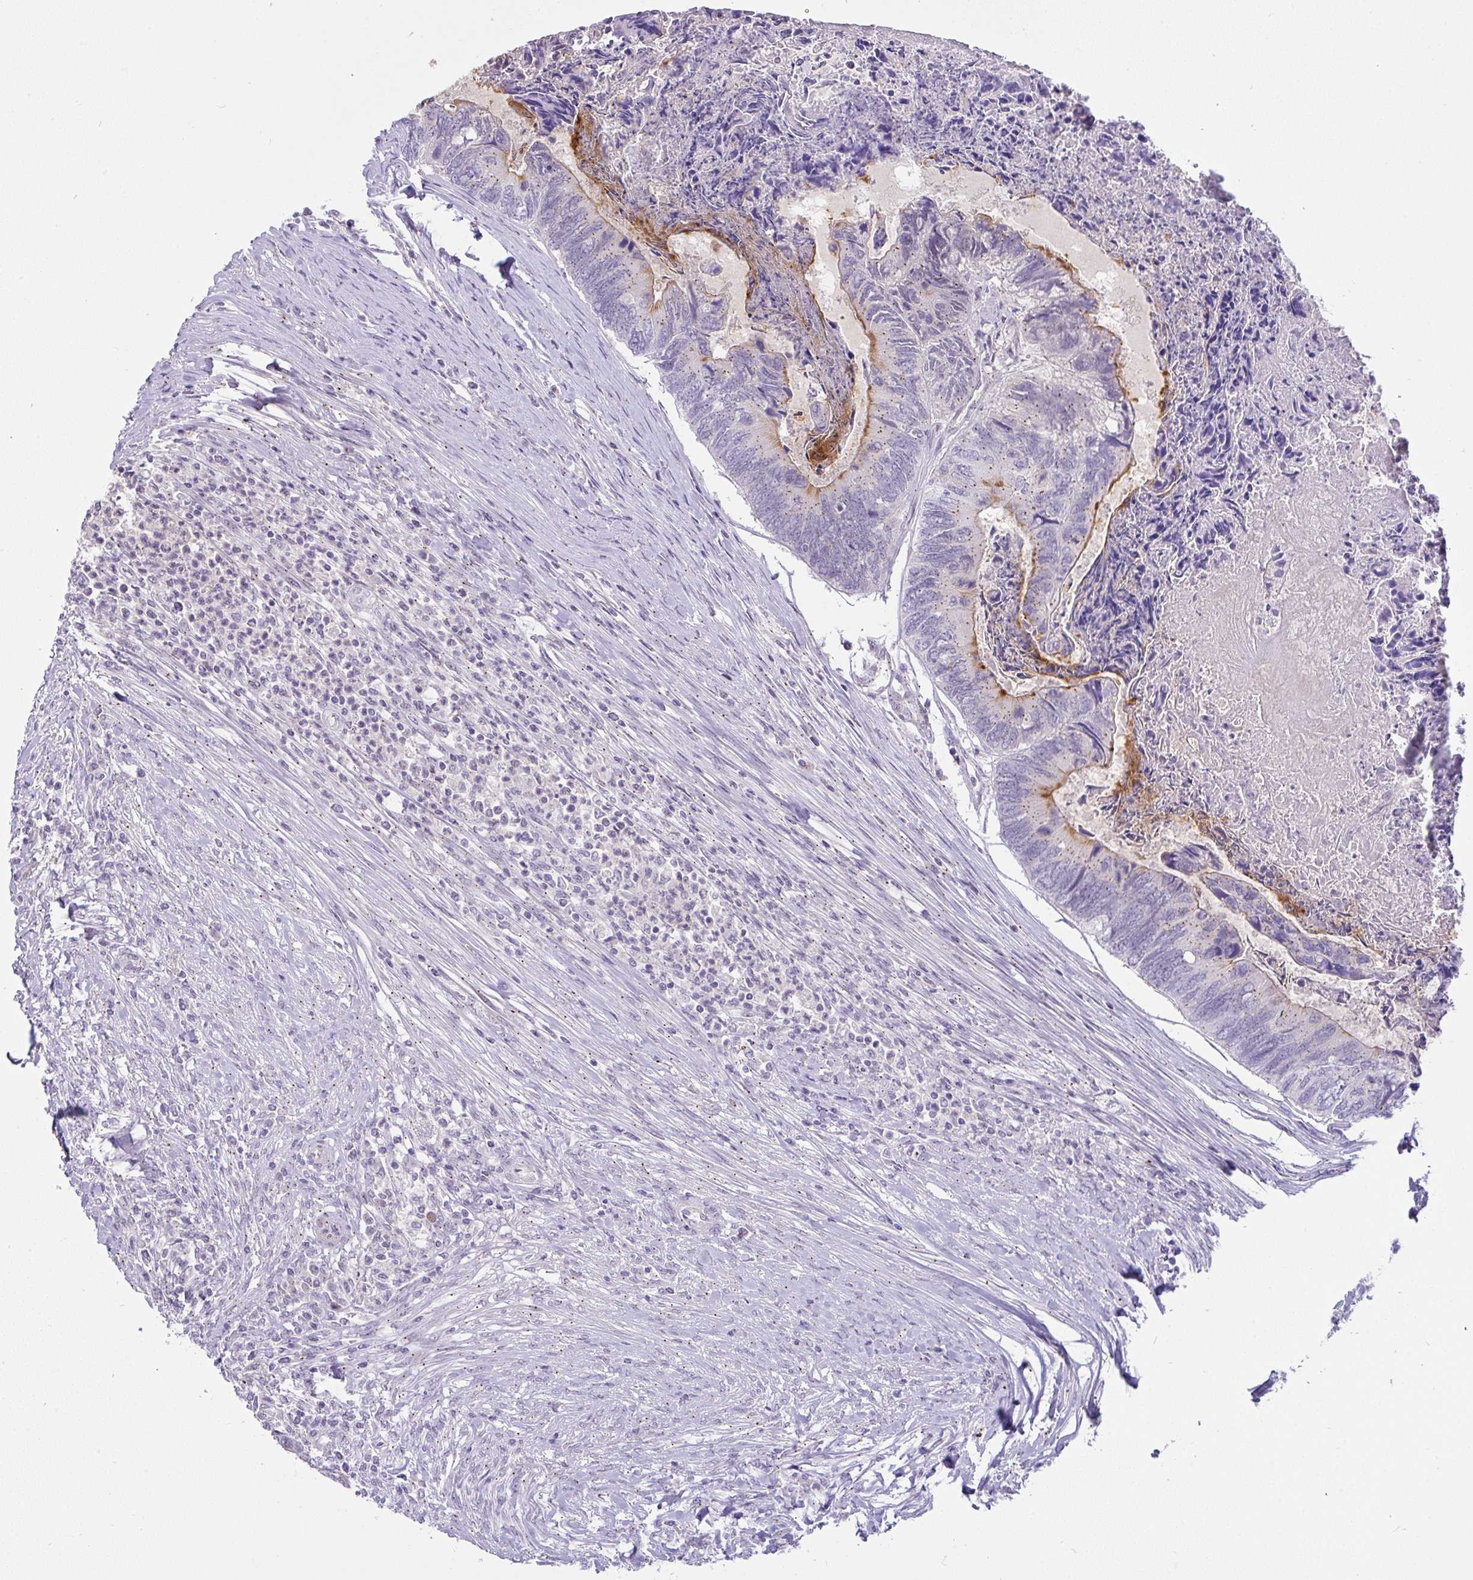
{"staining": {"intensity": "weak", "quantity": "<25%", "location": "cytoplasmic/membranous"}, "tissue": "colorectal cancer", "cell_type": "Tumor cells", "image_type": "cancer", "snomed": [{"axis": "morphology", "description": "Adenocarcinoma, NOS"}, {"axis": "topography", "description": "Colon"}], "caption": "There is no significant positivity in tumor cells of colorectal cancer. (Immunohistochemistry, brightfield microscopy, high magnification).", "gene": "FAM177A1", "patient": {"sex": "female", "age": 67}}